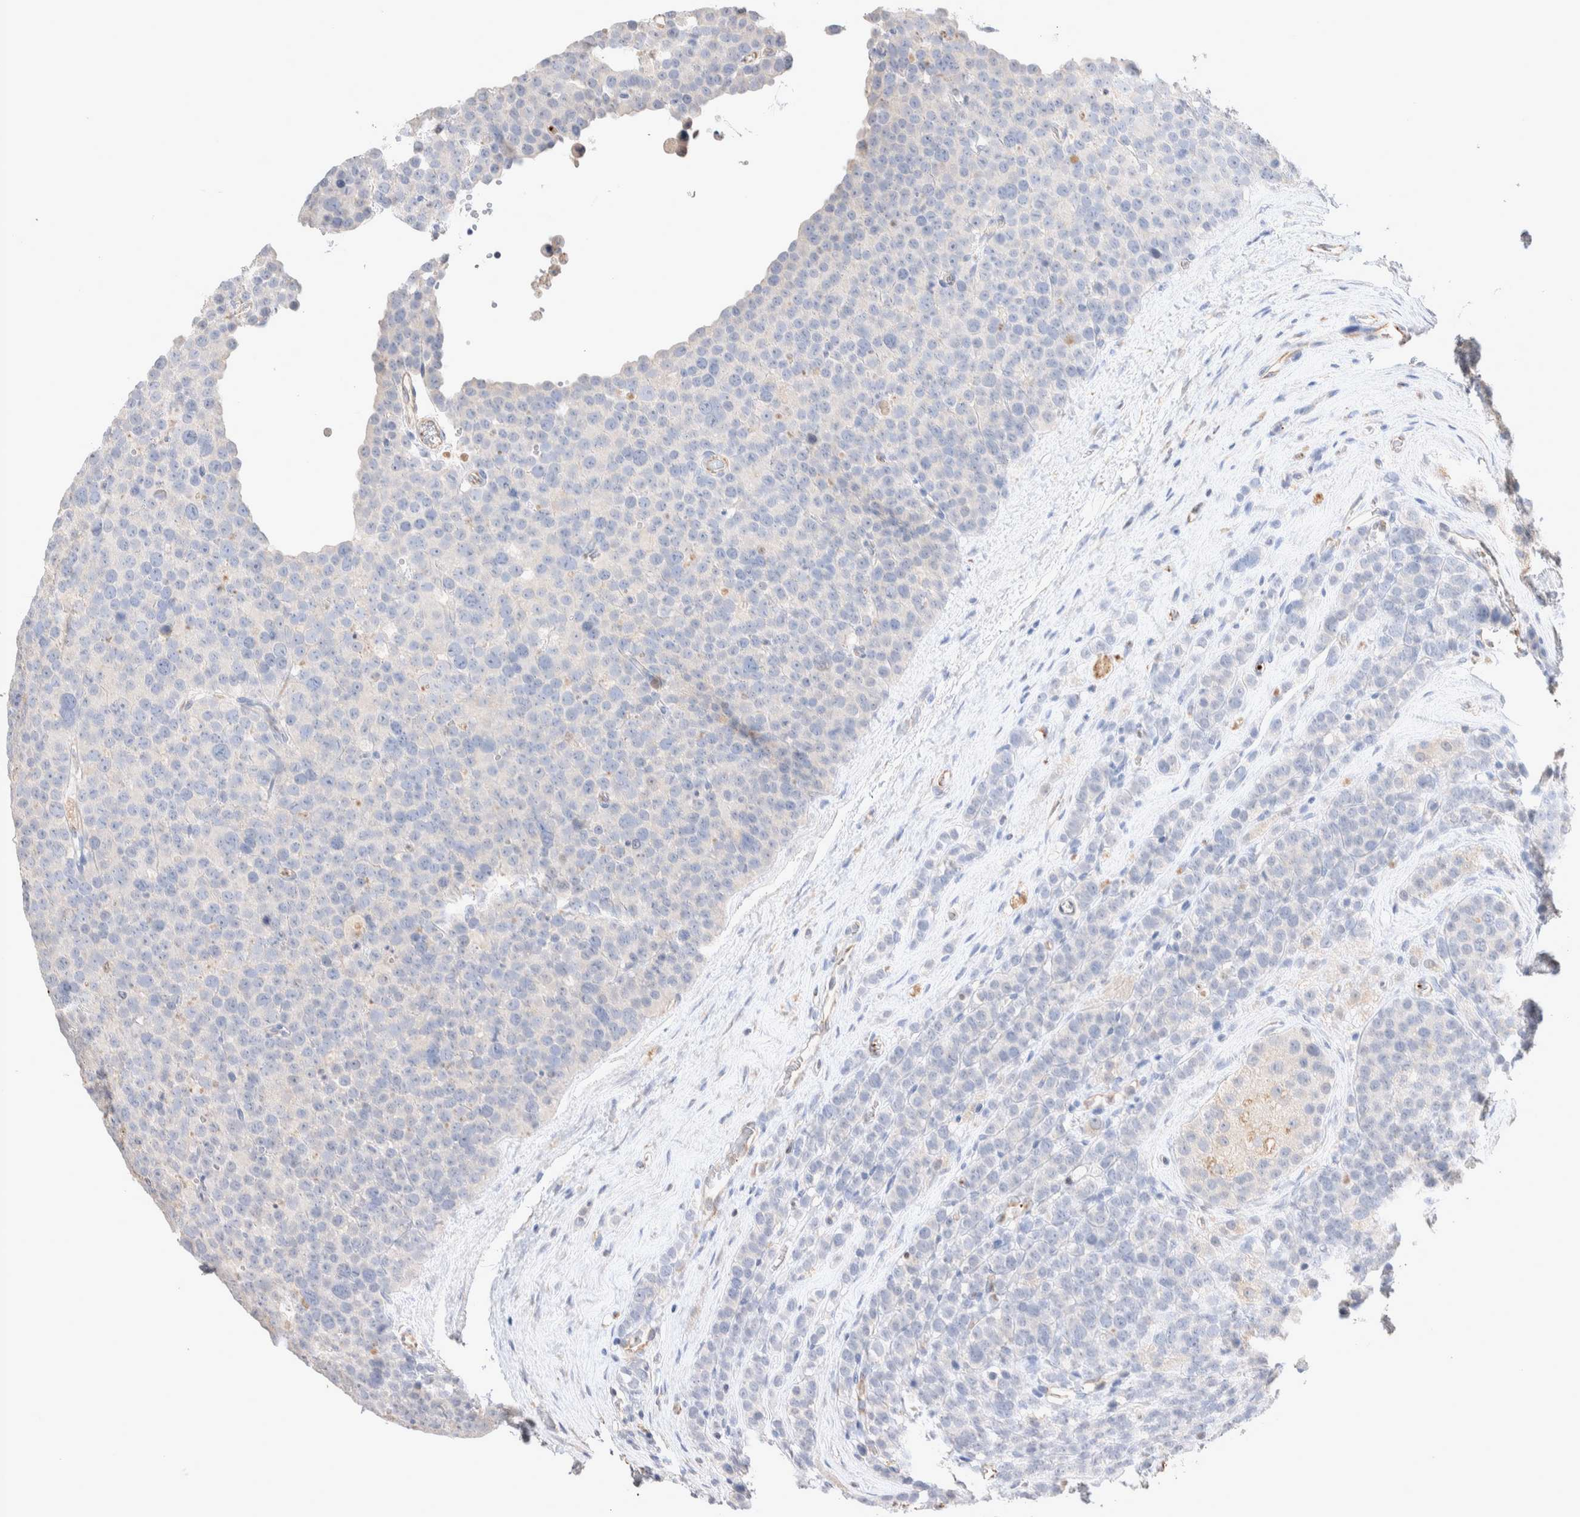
{"staining": {"intensity": "negative", "quantity": "none", "location": "none"}, "tissue": "testis cancer", "cell_type": "Tumor cells", "image_type": "cancer", "snomed": [{"axis": "morphology", "description": "Seminoma, NOS"}, {"axis": "topography", "description": "Testis"}], "caption": "A photomicrograph of testis cancer stained for a protein displays no brown staining in tumor cells. (Brightfield microscopy of DAB (3,3'-diaminobenzidine) immunohistochemistry at high magnification).", "gene": "FFAR2", "patient": {"sex": "male", "age": 71}}